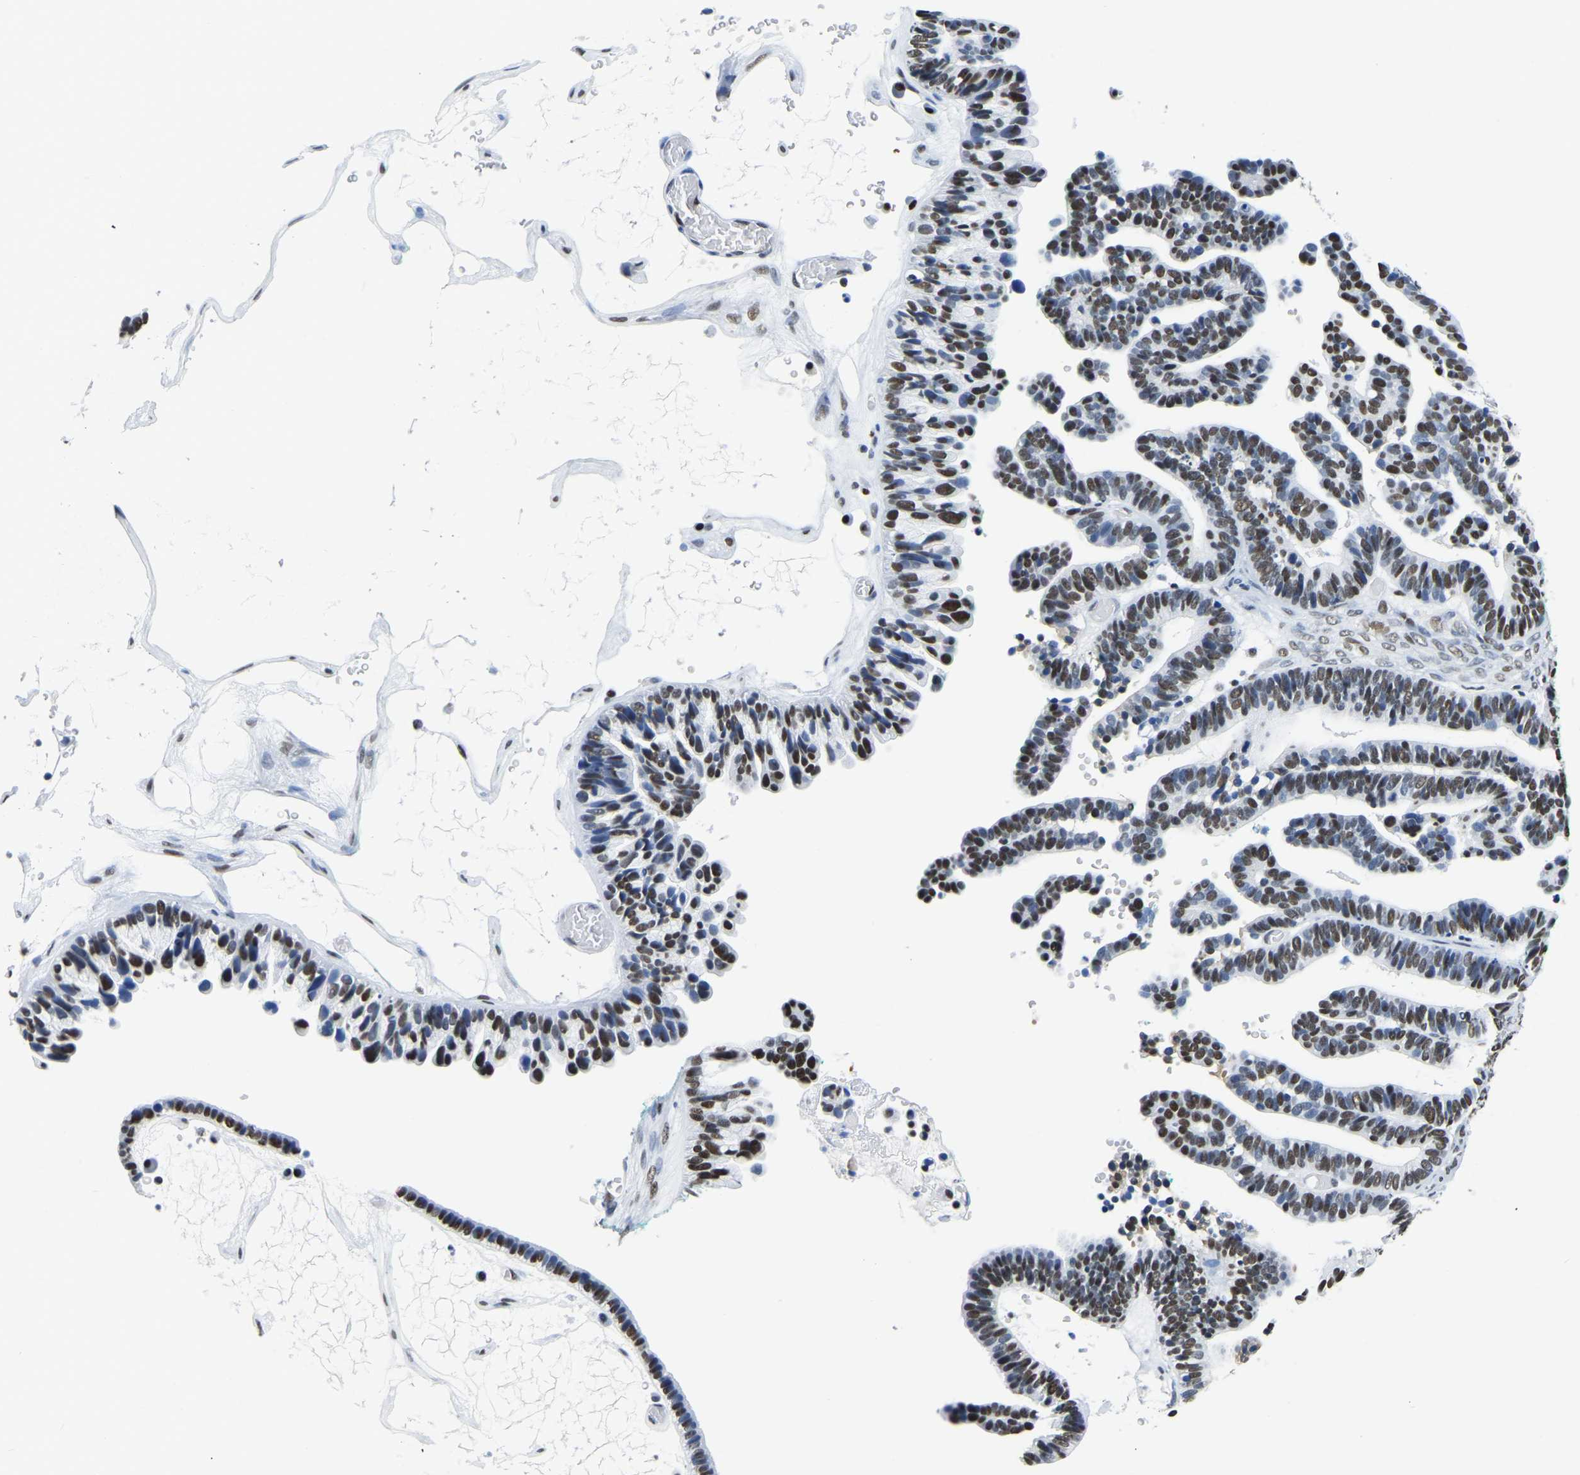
{"staining": {"intensity": "strong", "quantity": ">75%", "location": "nuclear"}, "tissue": "ovarian cancer", "cell_type": "Tumor cells", "image_type": "cancer", "snomed": [{"axis": "morphology", "description": "Cystadenocarcinoma, serous, NOS"}, {"axis": "topography", "description": "Ovary"}], "caption": "IHC micrograph of ovarian cancer stained for a protein (brown), which demonstrates high levels of strong nuclear staining in about >75% of tumor cells.", "gene": "UBA1", "patient": {"sex": "female", "age": 56}}